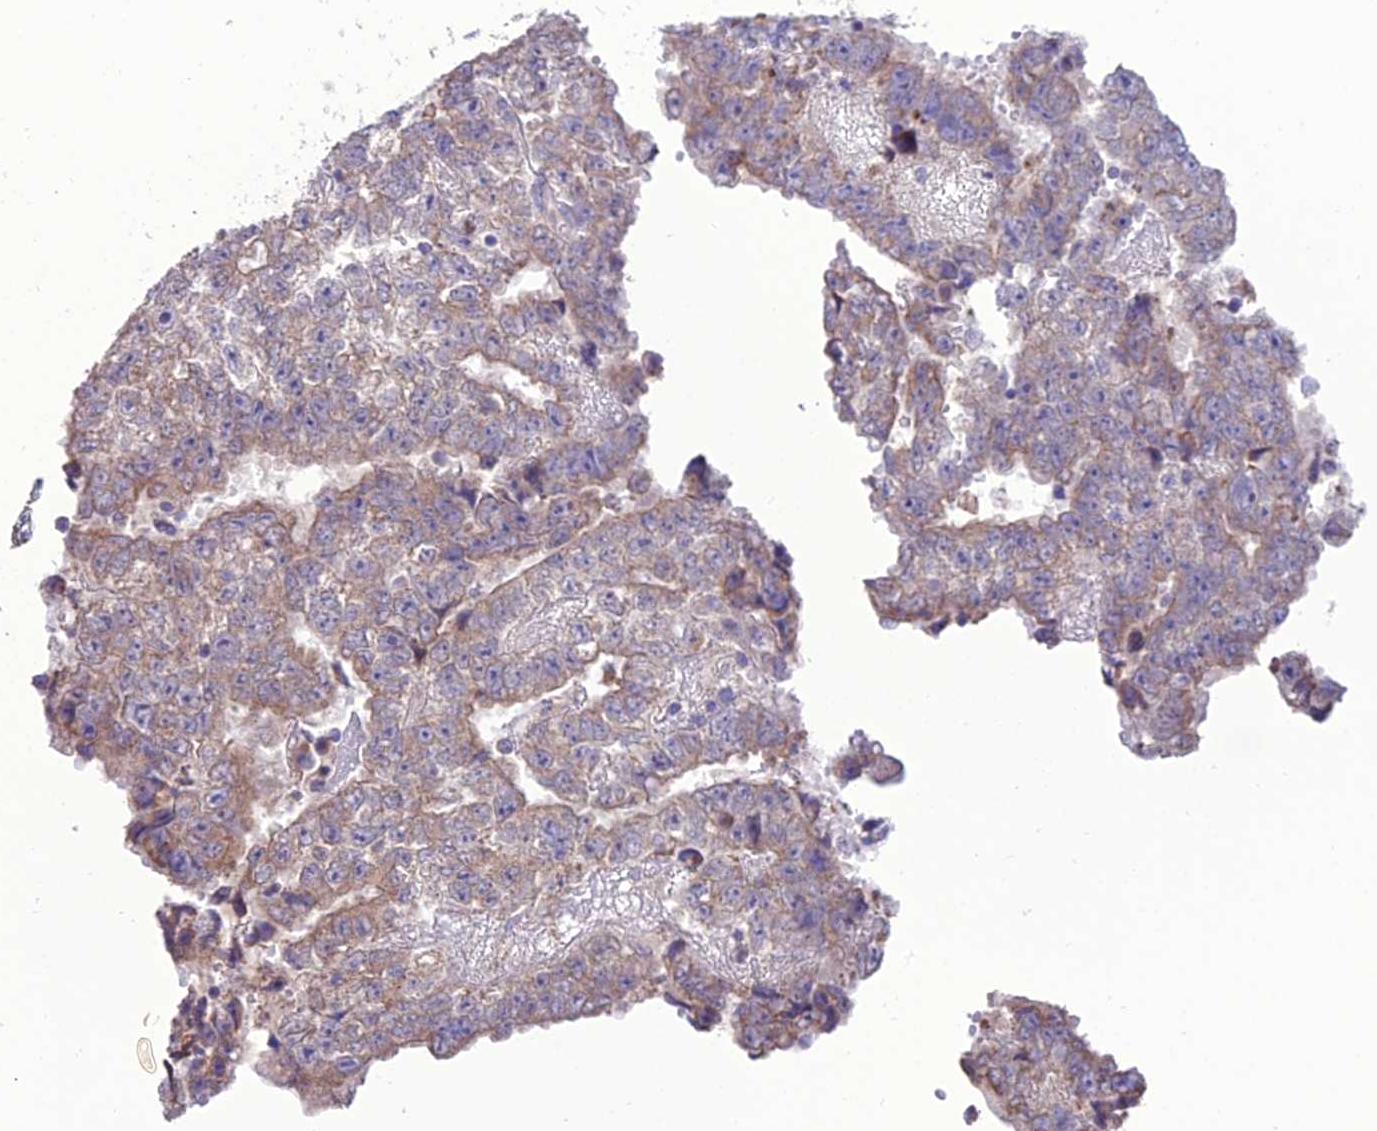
{"staining": {"intensity": "moderate", "quantity": "<25%", "location": "cytoplasmic/membranous"}, "tissue": "testis cancer", "cell_type": "Tumor cells", "image_type": "cancer", "snomed": [{"axis": "morphology", "description": "Carcinoma, Embryonal, NOS"}, {"axis": "topography", "description": "Testis"}], "caption": "Immunohistochemistry (DAB (3,3'-diaminobenzidine)) staining of testis embryonal carcinoma demonstrates moderate cytoplasmic/membranous protein positivity in approximately <25% of tumor cells.", "gene": "HOGA1", "patient": {"sex": "male", "age": 25}}